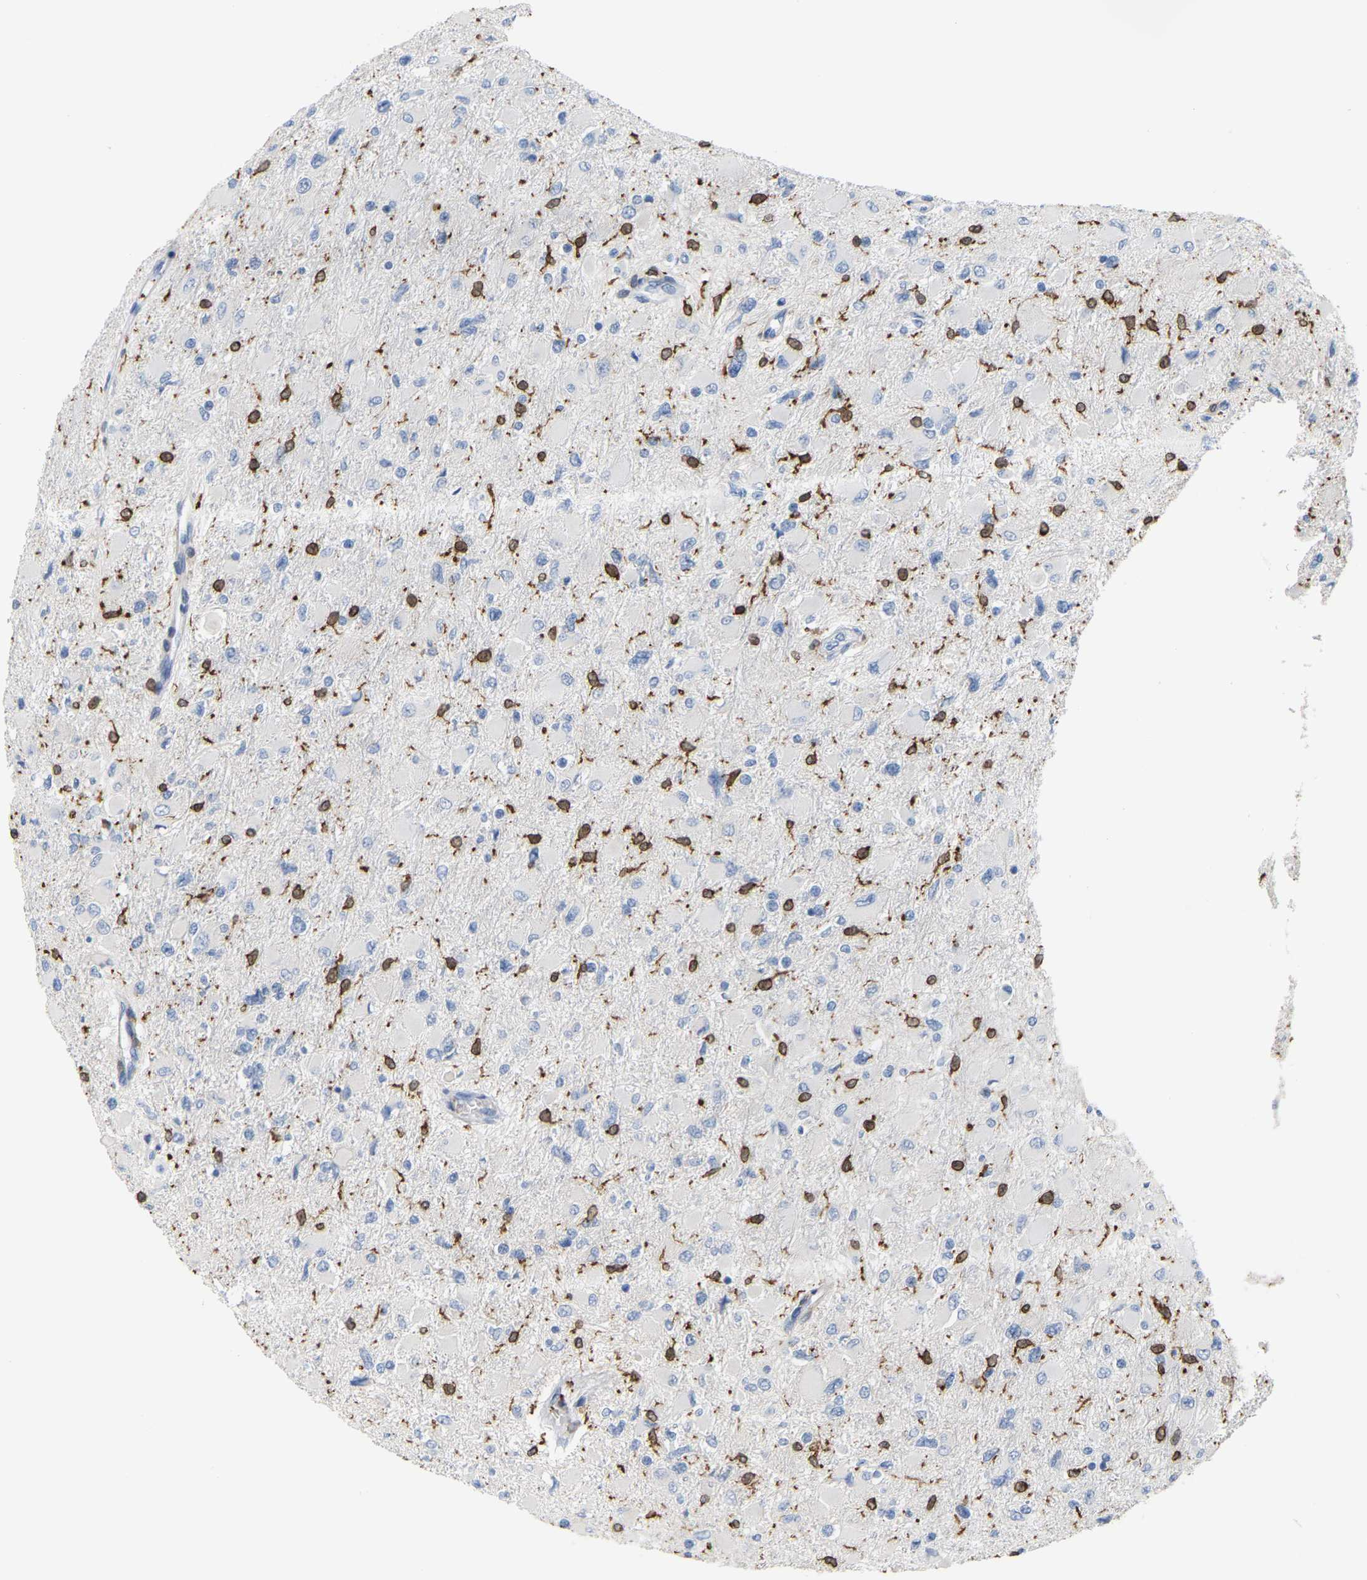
{"staining": {"intensity": "negative", "quantity": "none", "location": "none"}, "tissue": "glioma", "cell_type": "Tumor cells", "image_type": "cancer", "snomed": [{"axis": "morphology", "description": "Glioma, malignant, High grade"}, {"axis": "topography", "description": "Cerebral cortex"}], "caption": "The IHC photomicrograph has no significant staining in tumor cells of high-grade glioma (malignant) tissue.", "gene": "PTGS1", "patient": {"sex": "female", "age": 36}}